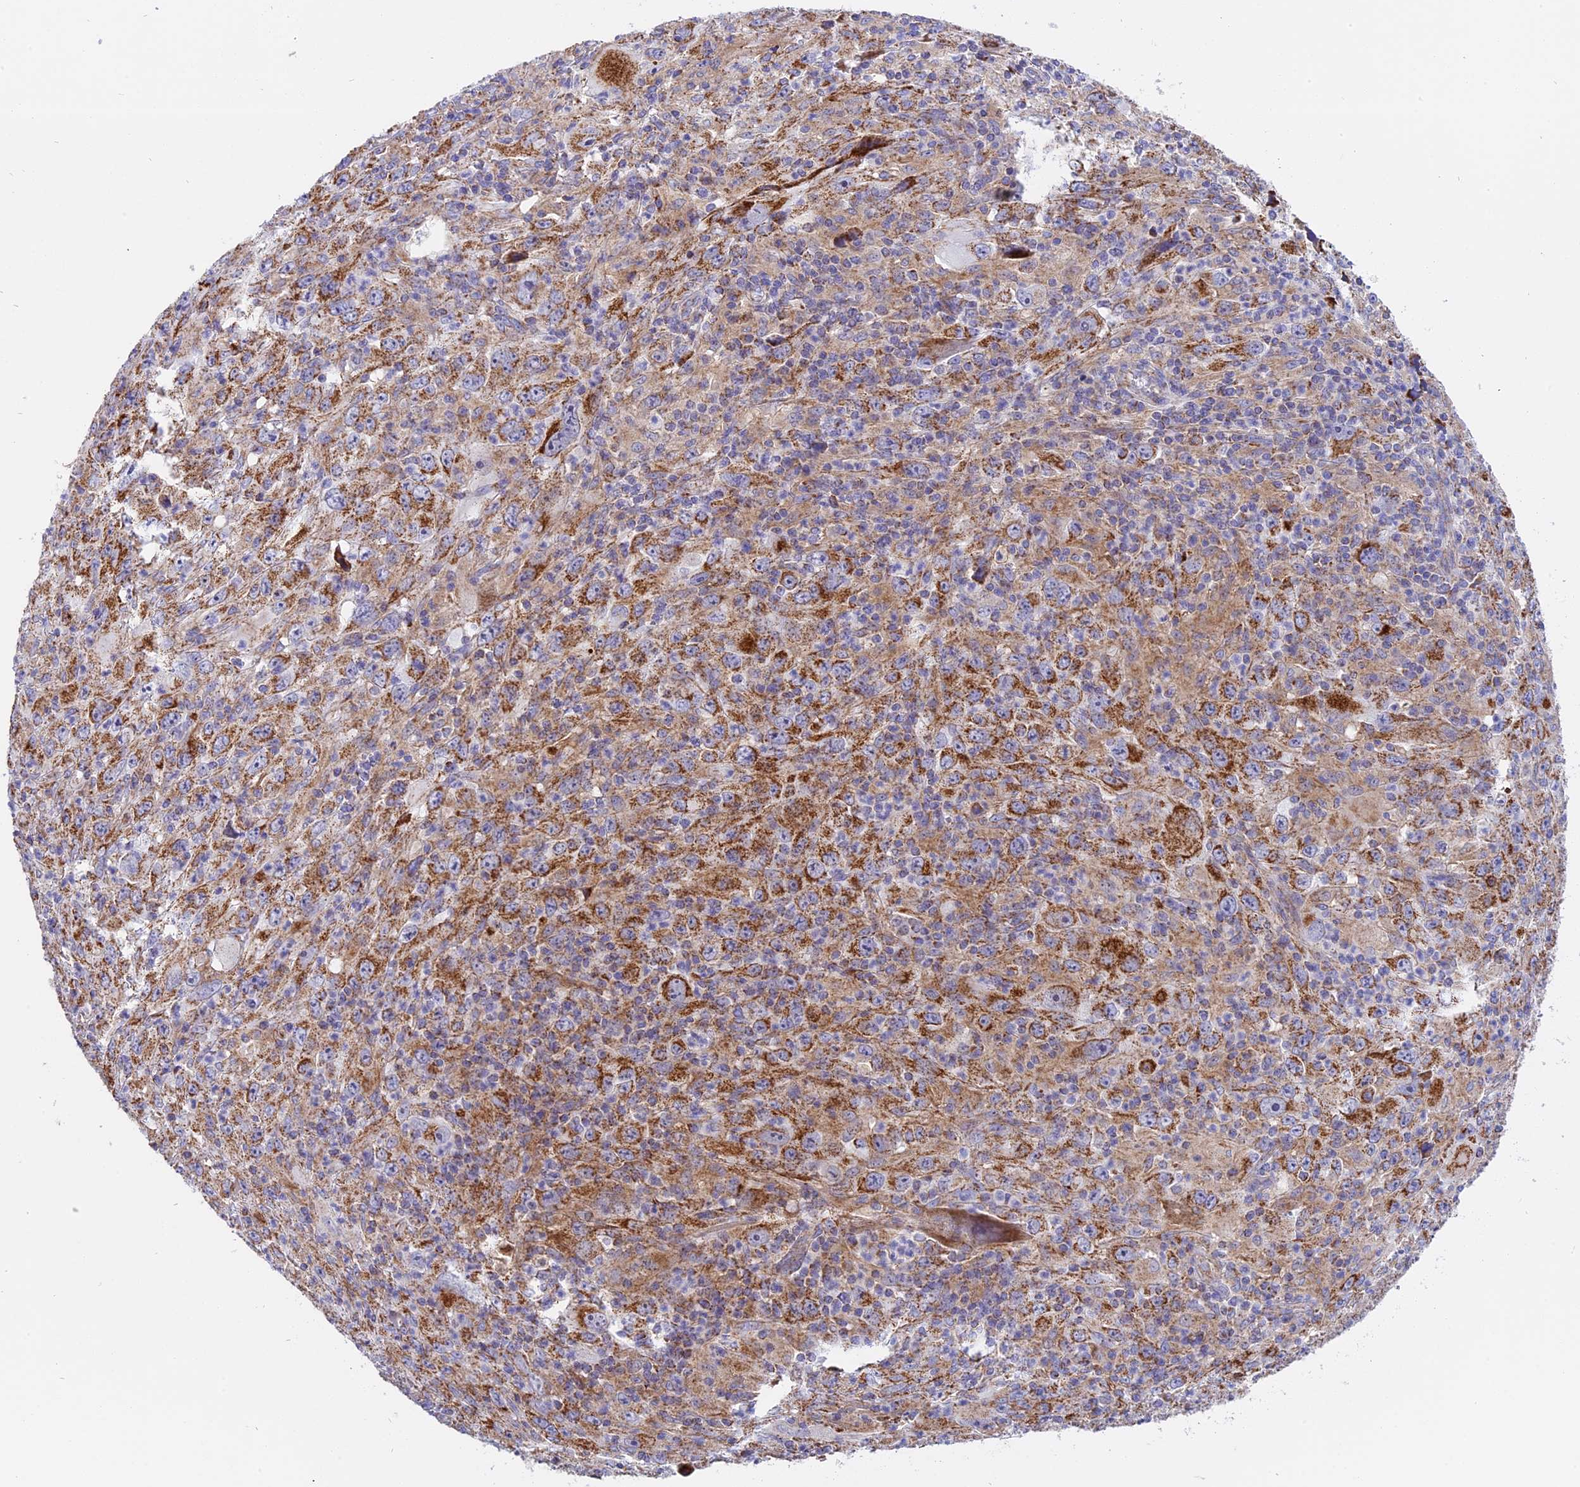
{"staining": {"intensity": "moderate", "quantity": ">75%", "location": "cytoplasmic/membranous"}, "tissue": "melanoma", "cell_type": "Tumor cells", "image_type": "cancer", "snomed": [{"axis": "morphology", "description": "Malignant melanoma, Metastatic site"}, {"axis": "topography", "description": "Skin"}], "caption": "Moderate cytoplasmic/membranous protein staining is seen in about >75% of tumor cells in melanoma.", "gene": "MRPS34", "patient": {"sex": "female", "age": 56}}